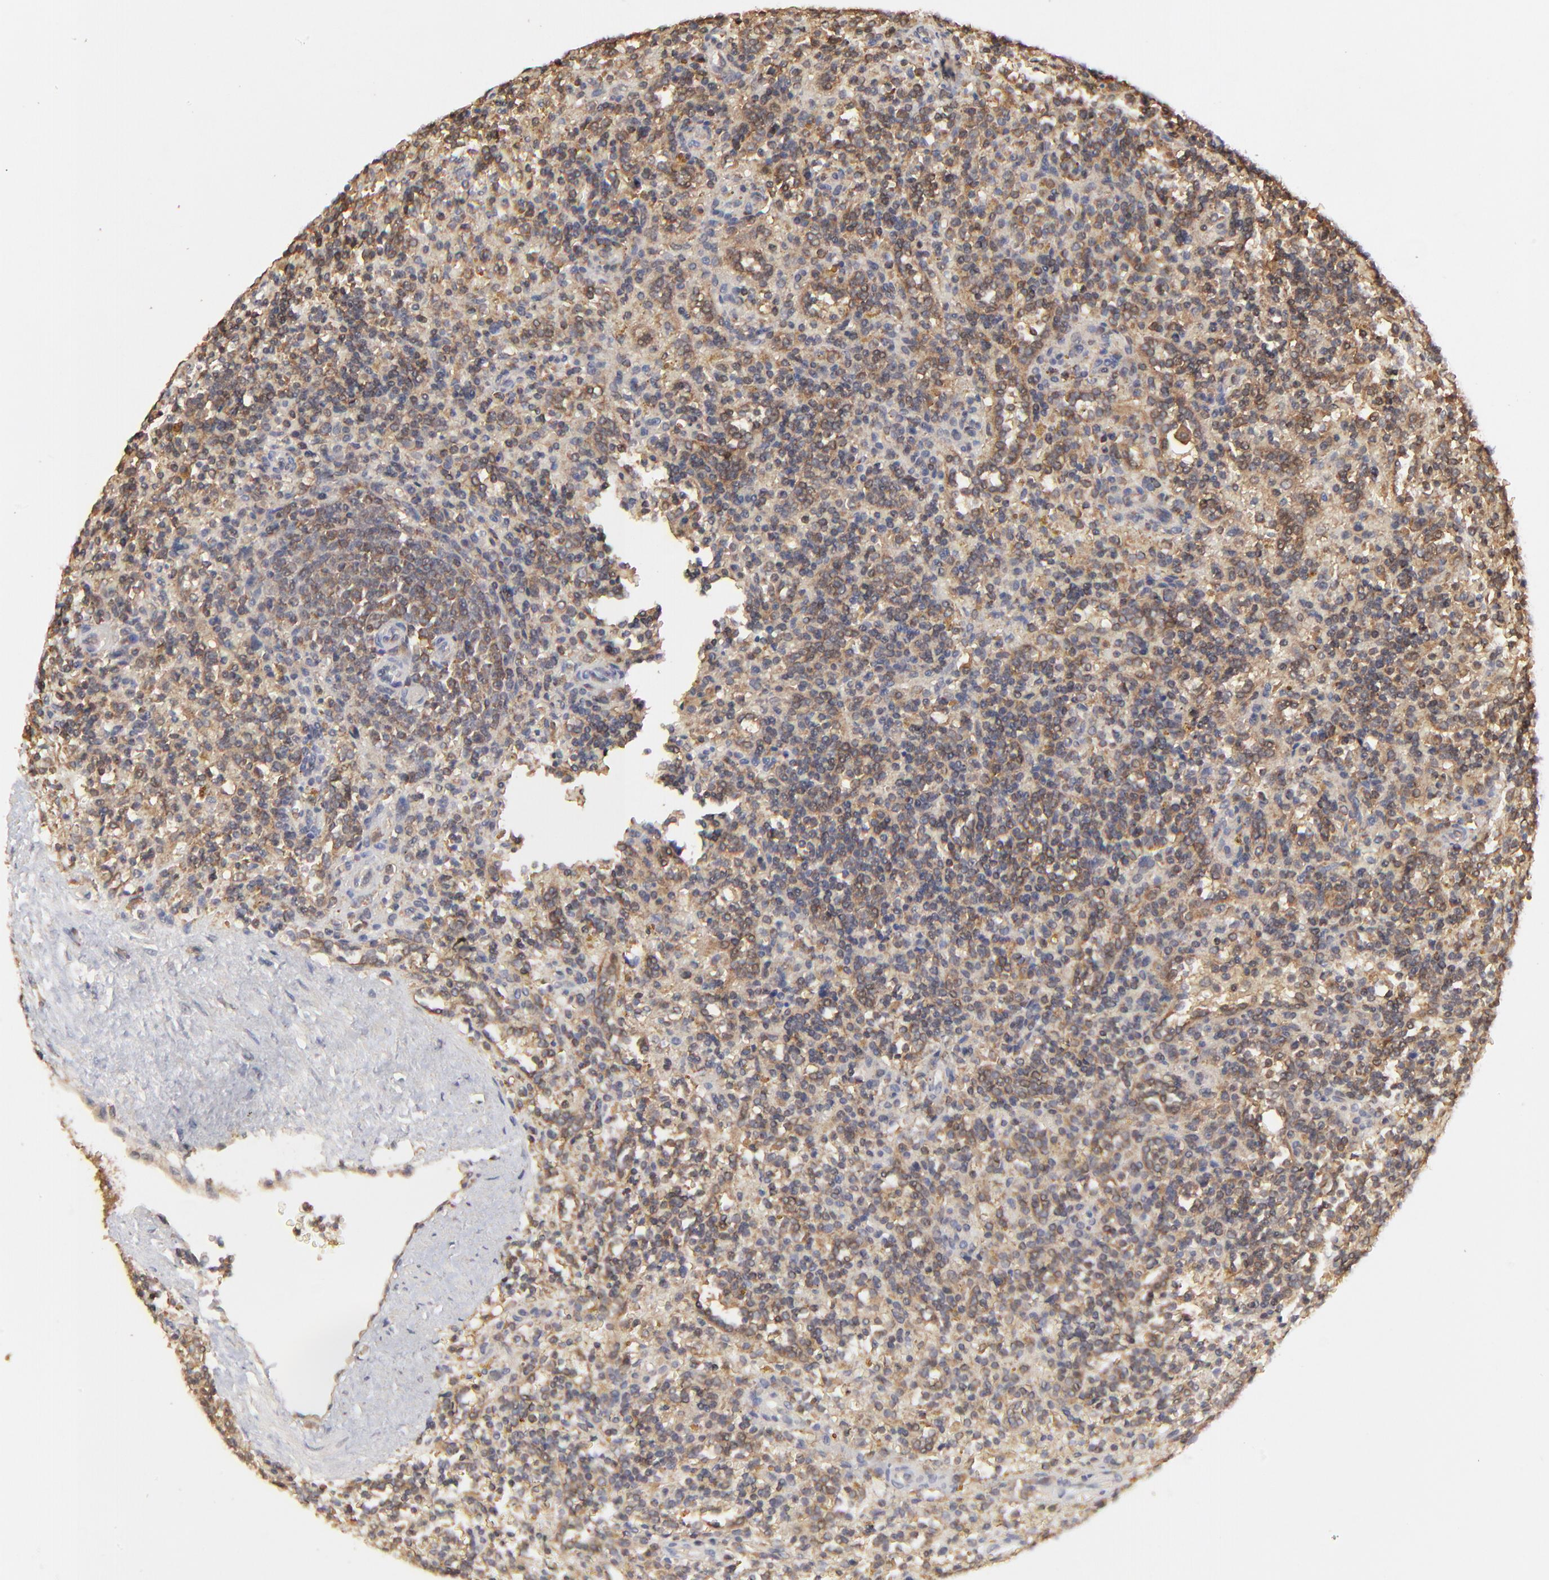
{"staining": {"intensity": "moderate", "quantity": "25%-75%", "location": "cytoplasmic/membranous"}, "tissue": "lymphoma", "cell_type": "Tumor cells", "image_type": "cancer", "snomed": [{"axis": "morphology", "description": "Malignant lymphoma, non-Hodgkin's type, Low grade"}, {"axis": "topography", "description": "Spleen"}], "caption": "Immunohistochemical staining of human malignant lymphoma, non-Hodgkin's type (low-grade) reveals medium levels of moderate cytoplasmic/membranous staining in approximately 25%-75% of tumor cells.", "gene": "STON2", "patient": {"sex": "male", "age": 67}}